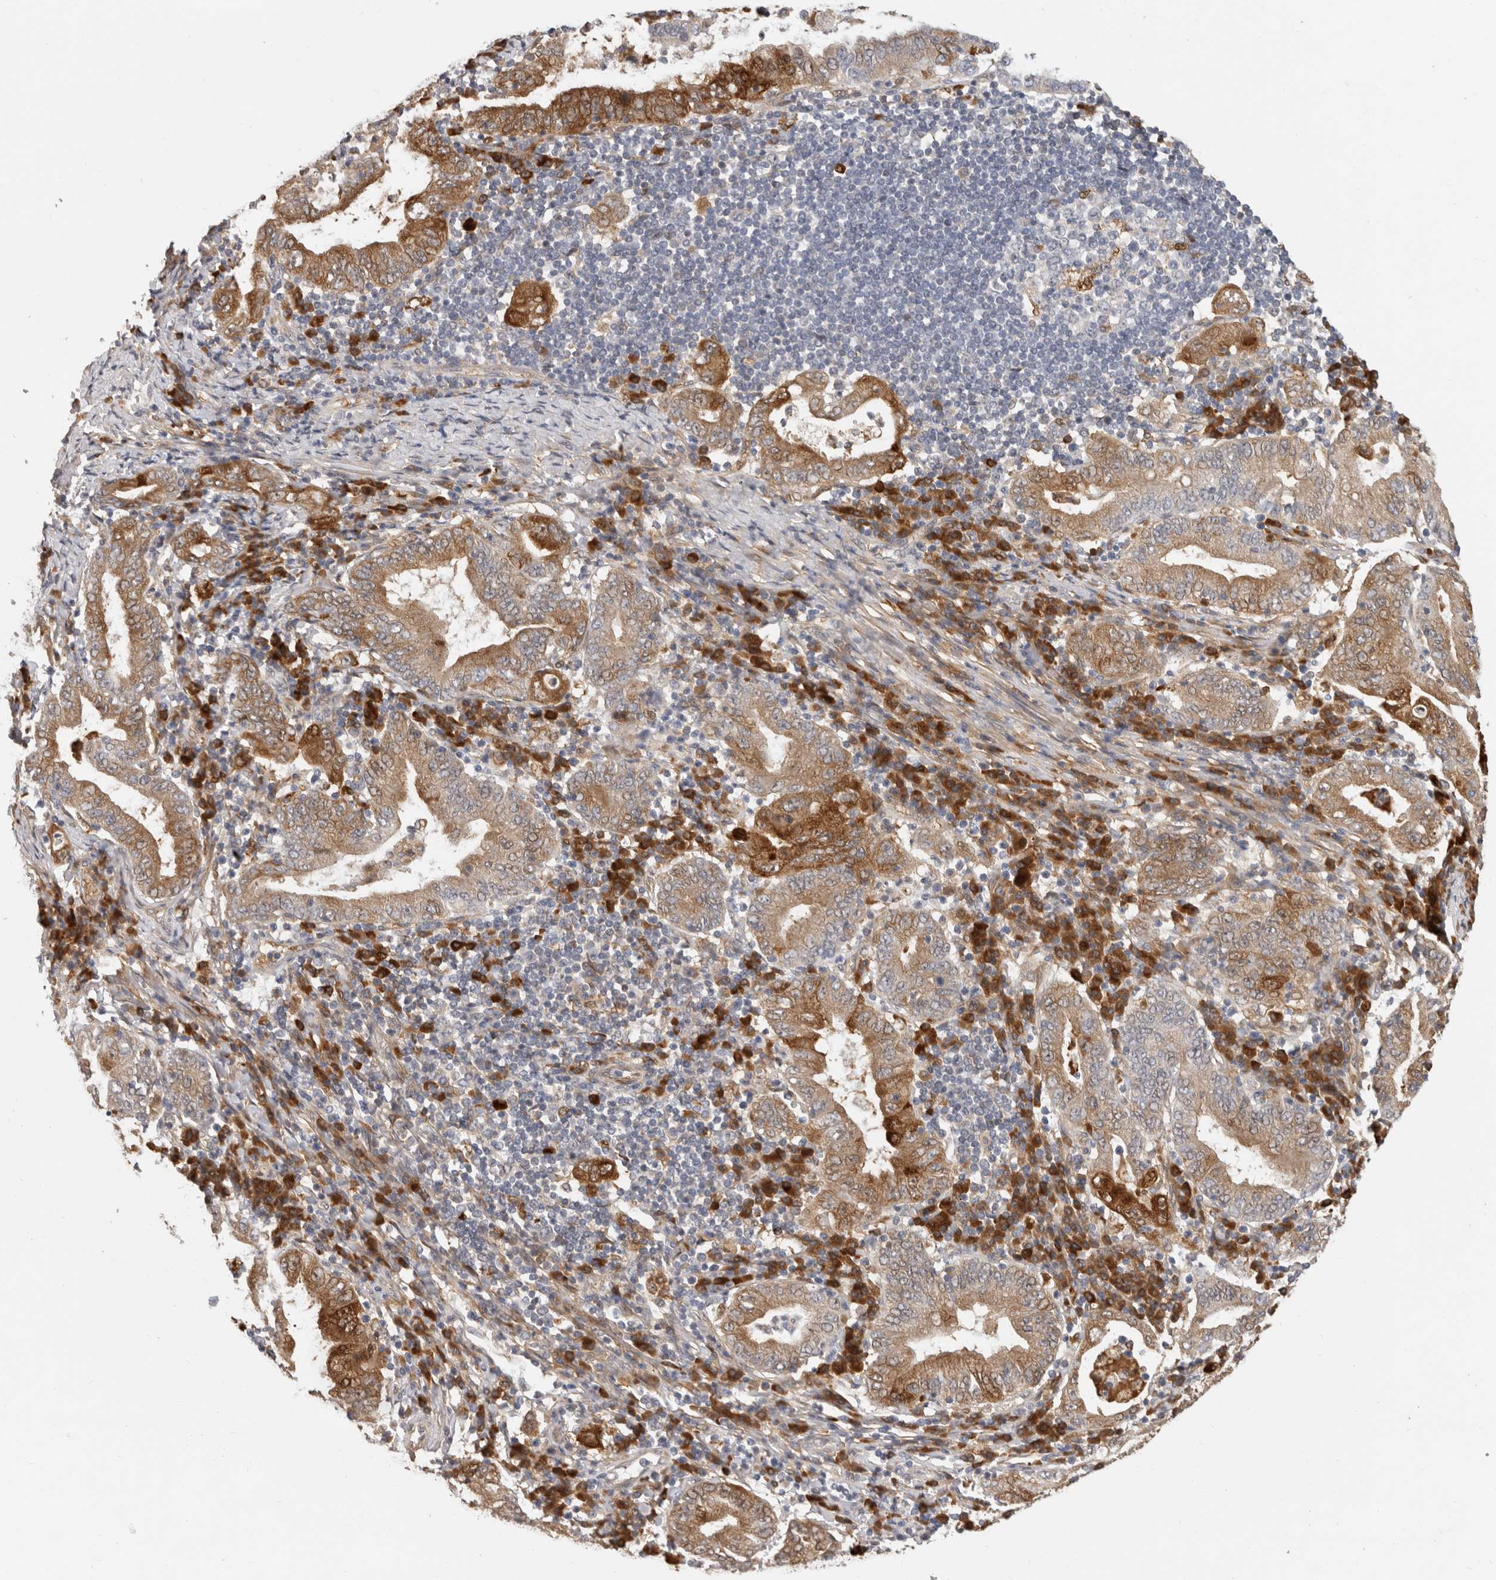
{"staining": {"intensity": "moderate", "quantity": ">75%", "location": "cytoplasmic/membranous"}, "tissue": "stomach cancer", "cell_type": "Tumor cells", "image_type": "cancer", "snomed": [{"axis": "morphology", "description": "Normal tissue, NOS"}, {"axis": "morphology", "description": "Adenocarcinoma, NOS"}, {"axis": "topography", "description": "Esophagus"}, {"axis": "topography", "description": "Stomach, upper"}, {"axis": "topography", "description": "Peripheral nerve tissue"}], "caption": "Adenocarcinoma (stomach) was stained to show a protein in brown. There is medium levels of moderate cytoplasmic/membranous staining in approximately >75% of tumor cells.", "gene": "APOL2", "patient": {"sex": "male", "age": 62}}